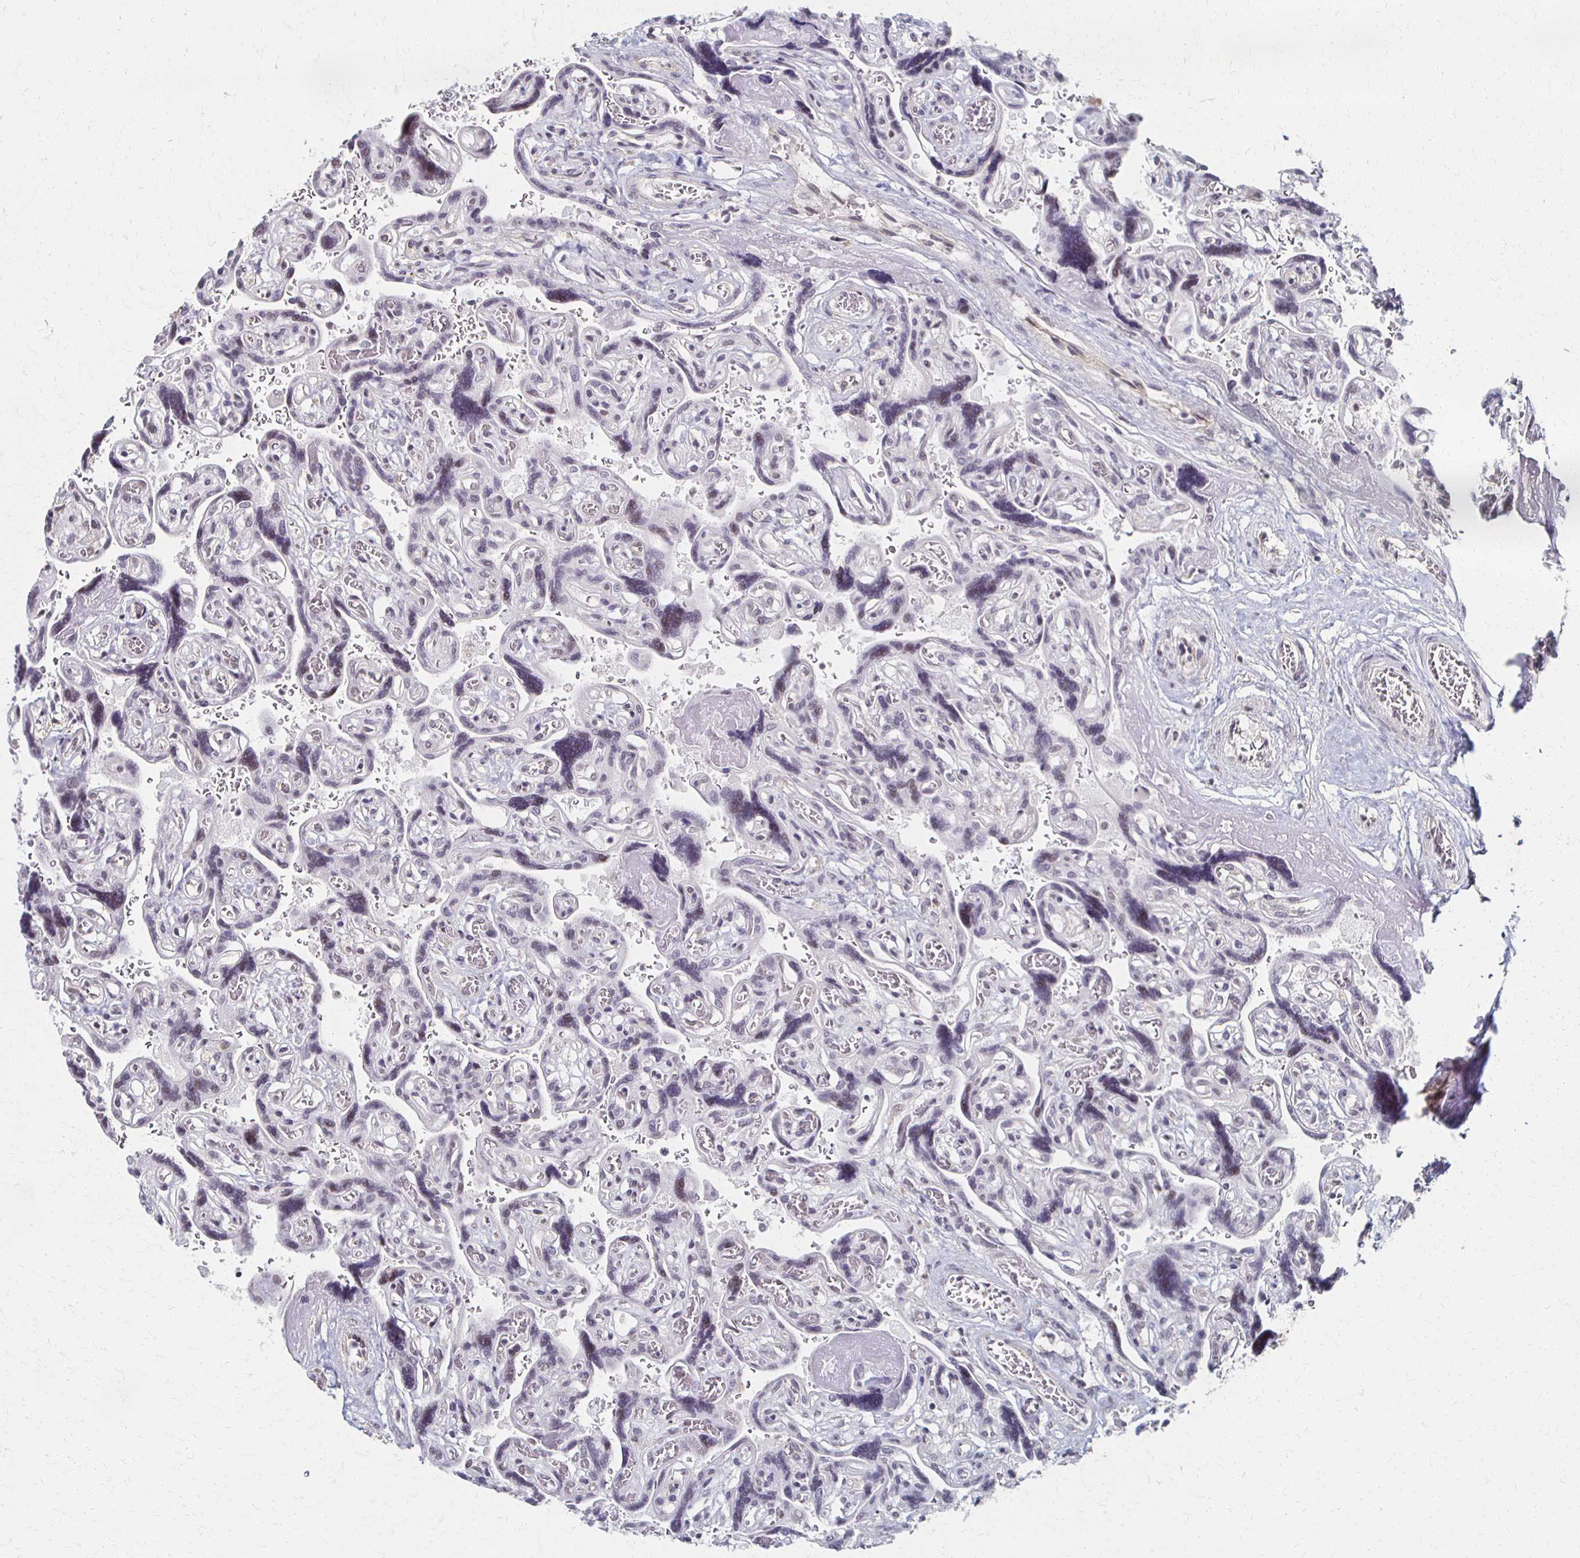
{"staining": {"intensity": "negative", "quantity": "none", "location": "none"}, "tissue": "placenta", "cell_type": "Decidual cells", "image_type": "normal", "snomed": [{"axis": "morphology", "description": "Normal tissue, NOS"}, {"axis": "topography", "description": "Placenta"}], "caption": "Histopathology image shows no protein positivity in decidual cells of benign placenta.", "gene": "DAB1", "patient": {"sex": "female", "age": 32}}